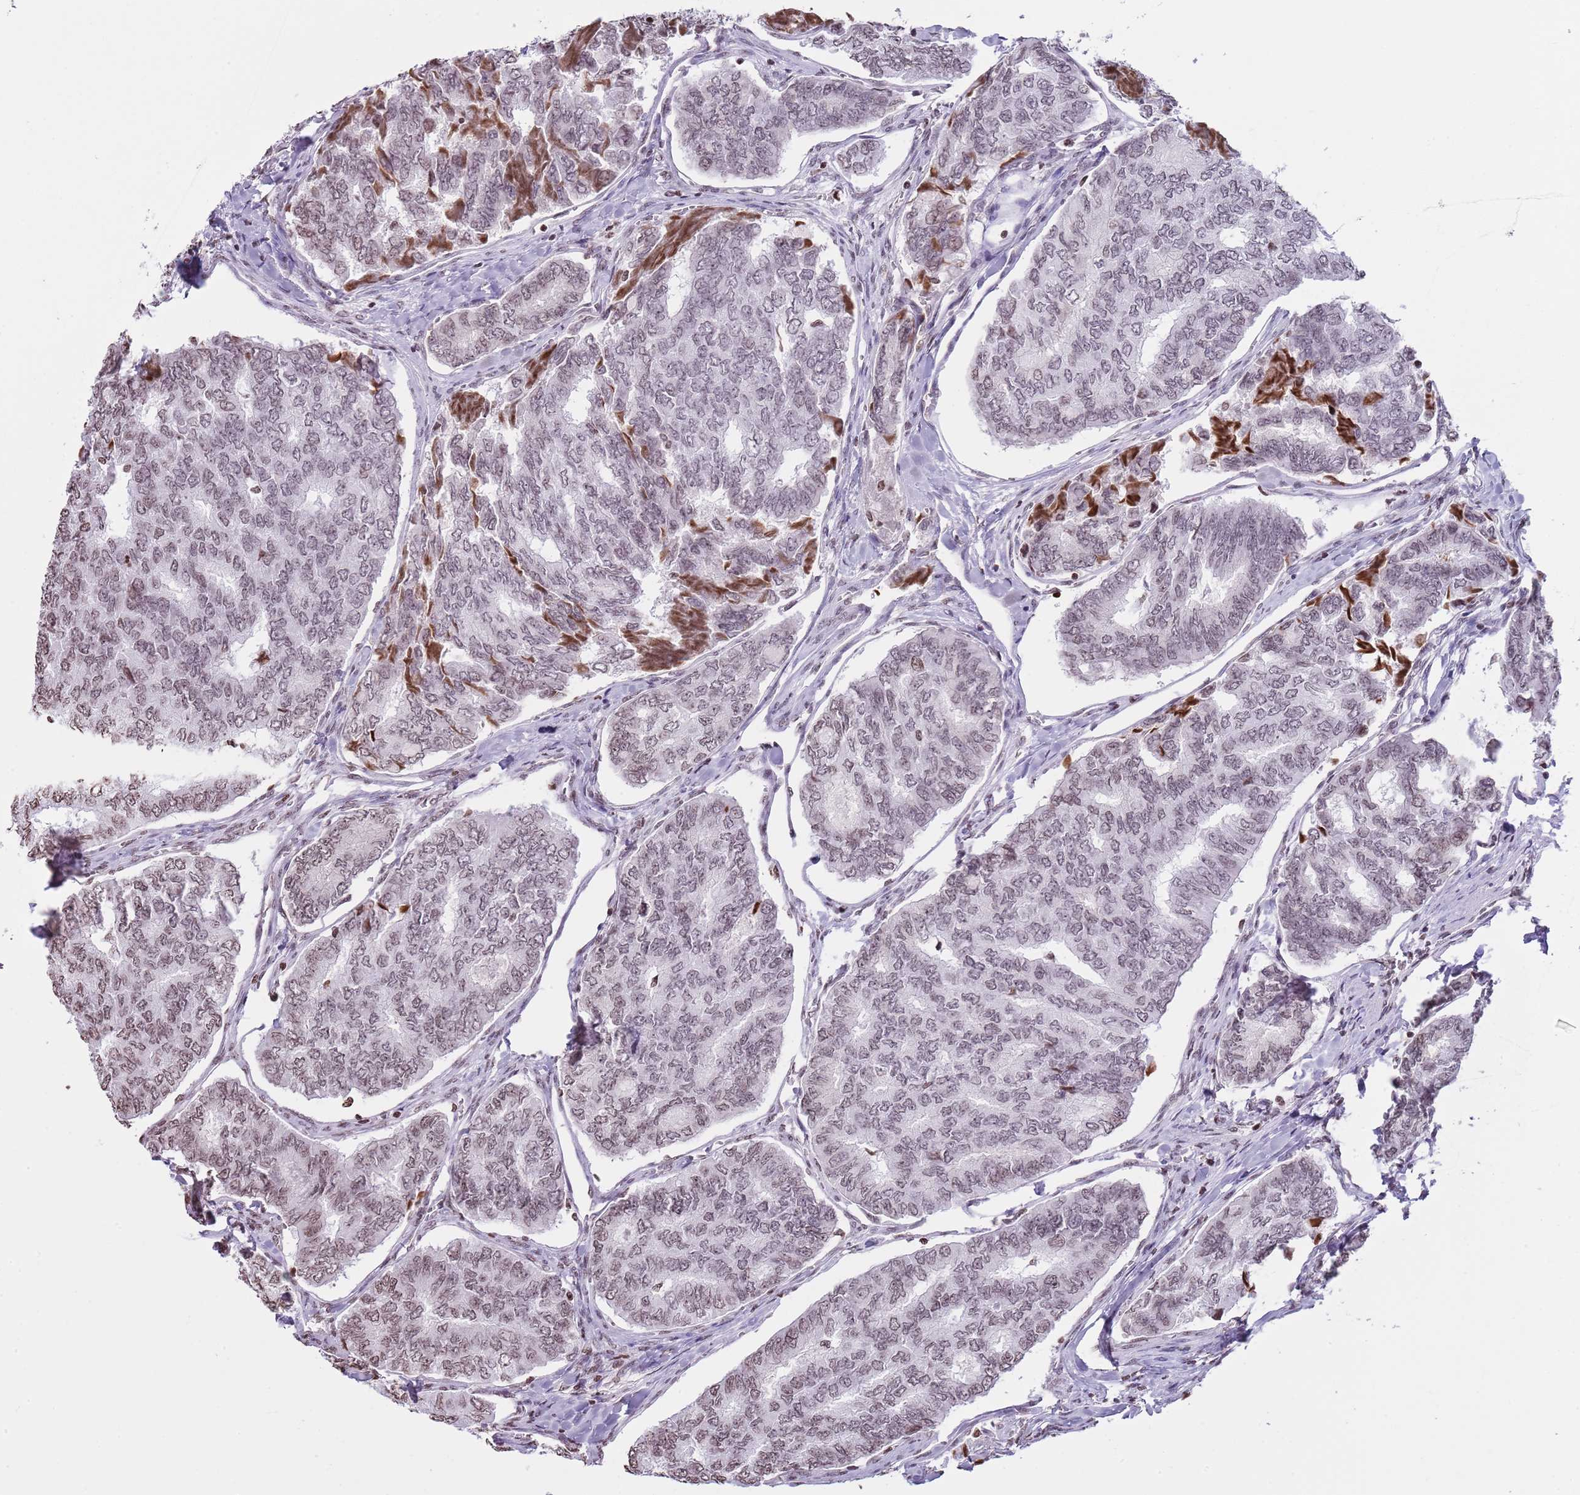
{"staining": {"intensity": "weak", "quantity": ">75%", "location": "nuclear"}, "tissue": "thyroid cancer", "cell_type": "Tumor cells", "image_type": "cancer", "snomed": [{"axis": "morphology", "description": "Papillary adenocarcinoma, NOS"}, {"axis": "topography", "description": "Thyroid gland"}], "caption": "This image shows thyroid cancer (papillary adenocarcinoma) stained with IHC to label a protein in brown. The nuclear of tumor cells show weak positivity for the protein. Nuclei are counter-stained blue.", "gene": "KPNA3", "patient": {"sex": "female", "age": 35}}